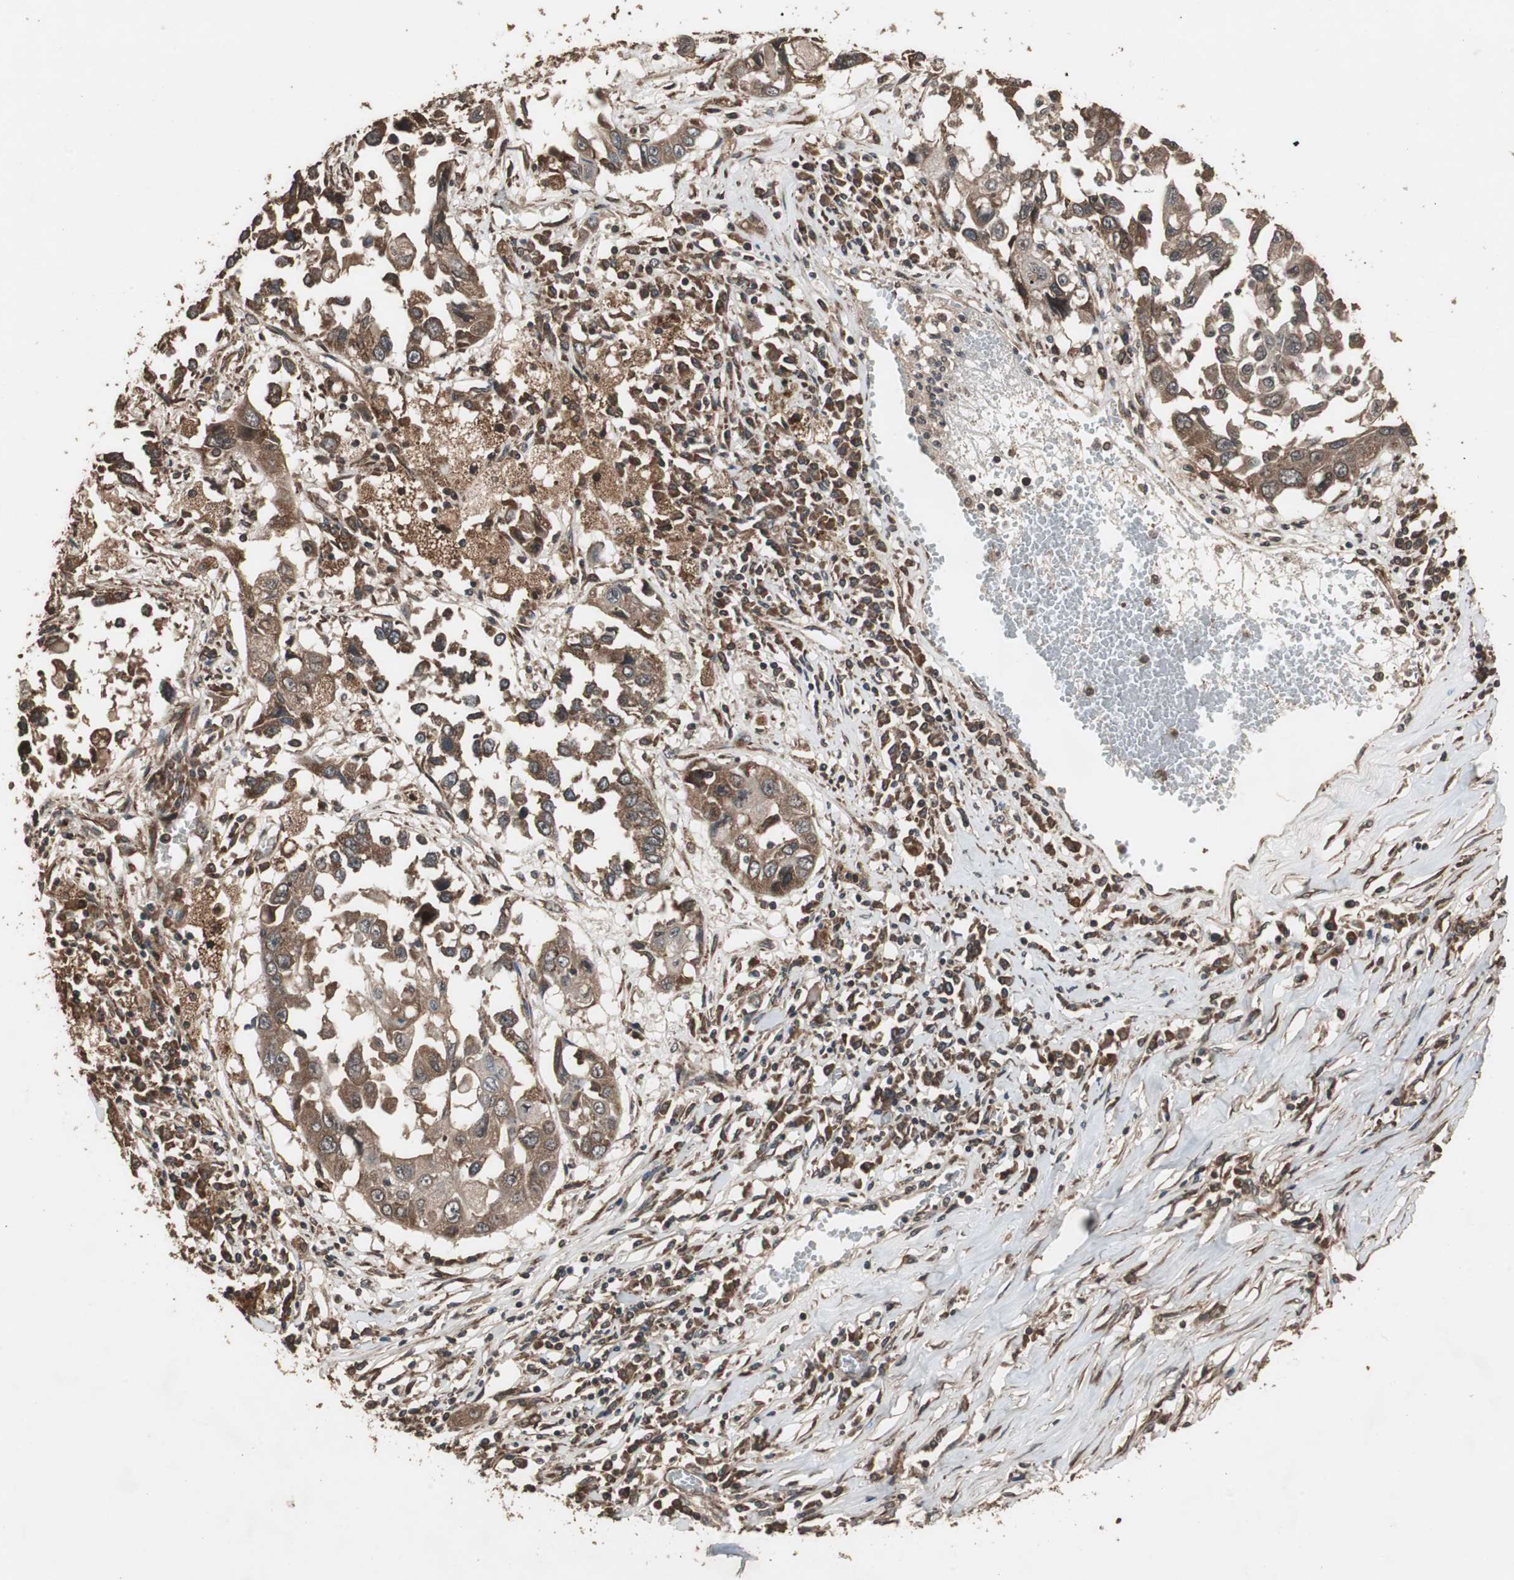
{"staining": {"intensity": "strong", "quantity": ">75%", "location": "cytoplasmic/membranous"}, "tissue": "lung cancer", "cell_type": "Tumor cells", "image_type": "cancer", "snomed": [{"axis": "morphology", "description": "Squamous cell carcinoma, NOS"}, {"axis": "topography", "description": "Lung"}], "caption": "Immunohistochemical staining of lung squamous cell carcinoma exhibits strong cytoplasmic/membranous protein staining in about >75% of tumor cells.", "gene": "LAMTOR5", "patient": {"sex": "male", "age": 71}}